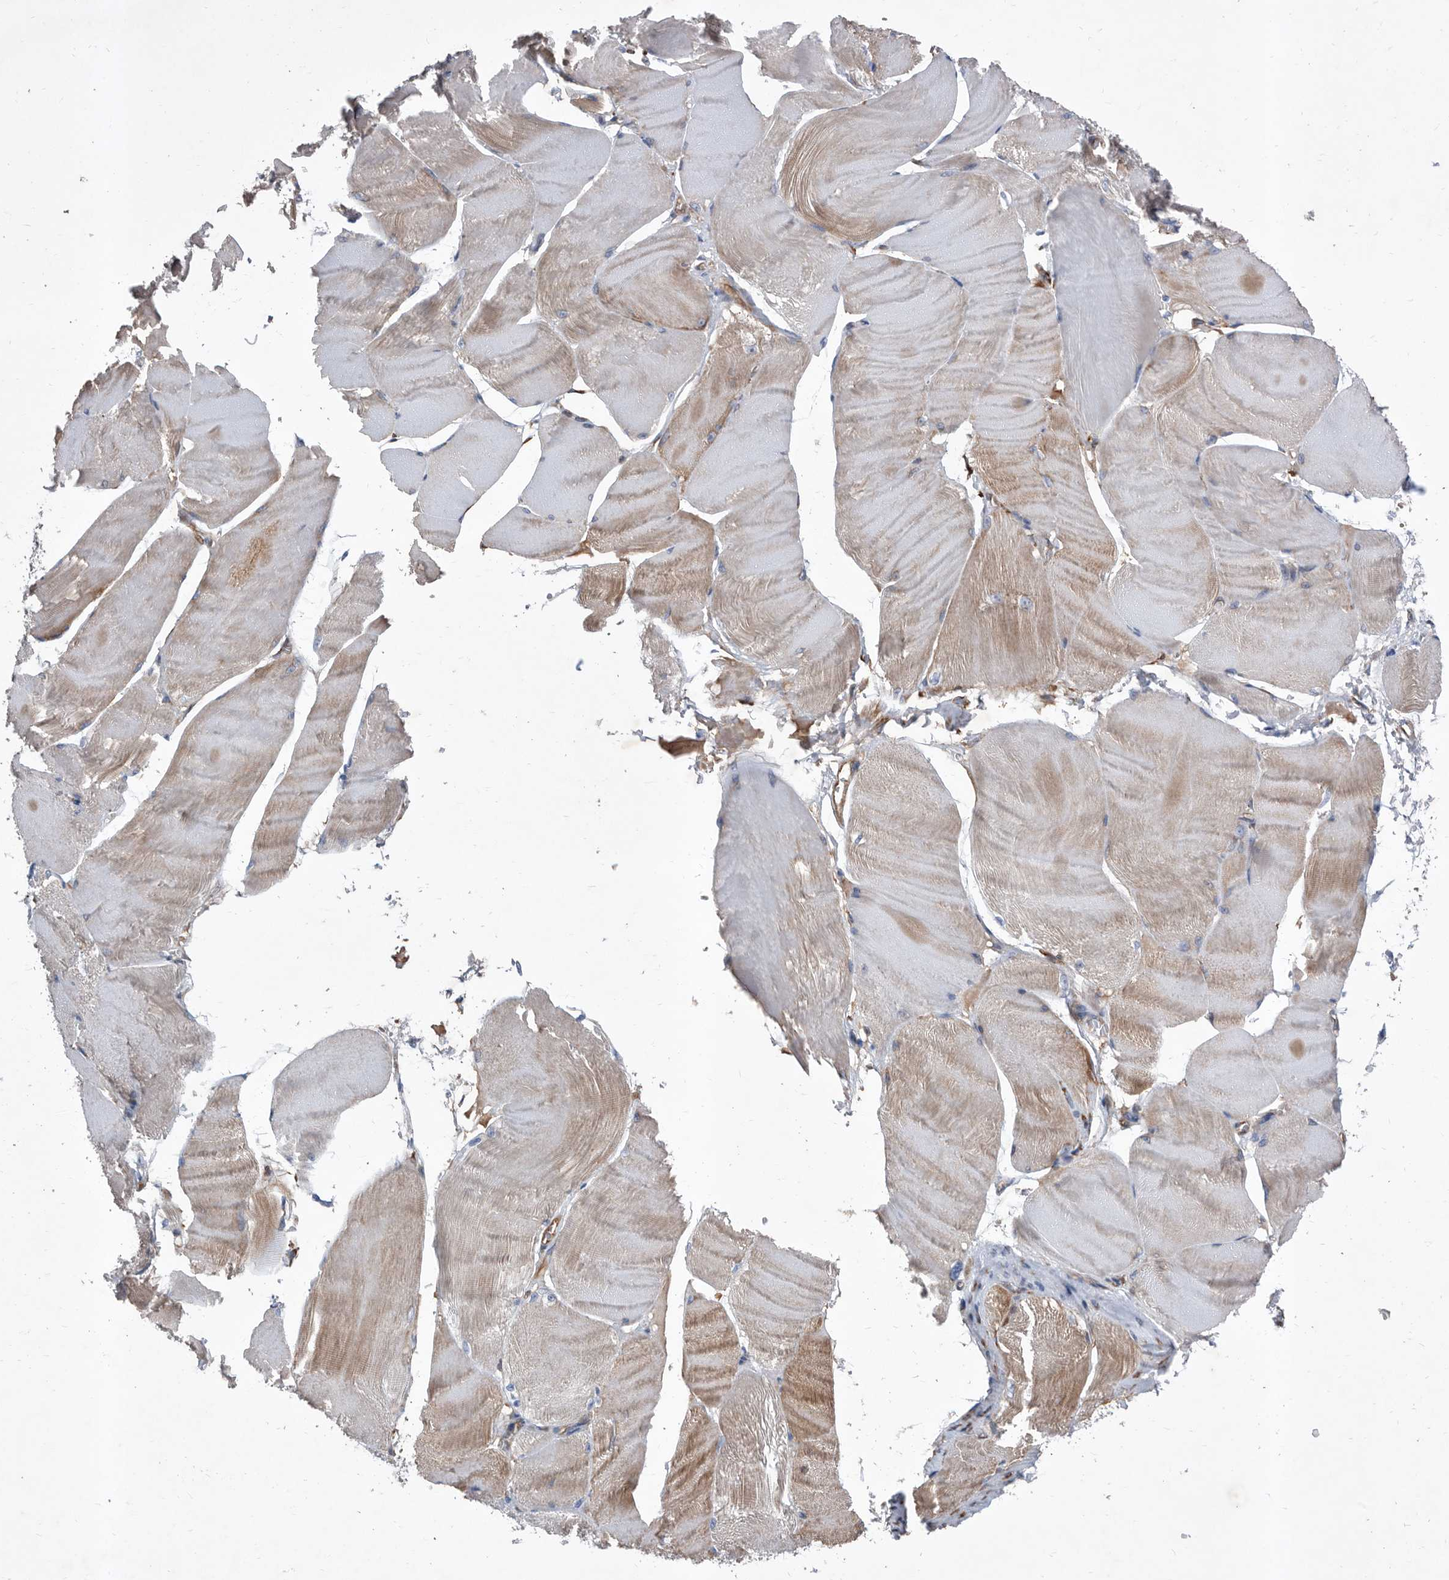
{"staining": {"intensity": "moderate", "quantity": "25%-75%", "location": "cytoplasmic/membranous"}, "tissue": "skeletal muscle", "cell_type": "Myocytes", "image_type": "normal", "snomed": [{"axis": "morphology", "description": "Normal tissue, NOS"}, {"axis": "morphology", "description": "Basal cell carcinoma"}, {"axis": "topography", "description": "Skeletal muscle"}], "caption": "Brown immunohistochemical staining in benign skeletal muscle reveals moderate cytoplasmic/membranous expression in about 25%-75% of myocytes. The protein is shown in brown color, while the nuclei are stained blue.", "gene": "ATP13A3", "patient": {"sex": "female", "age": 64}}